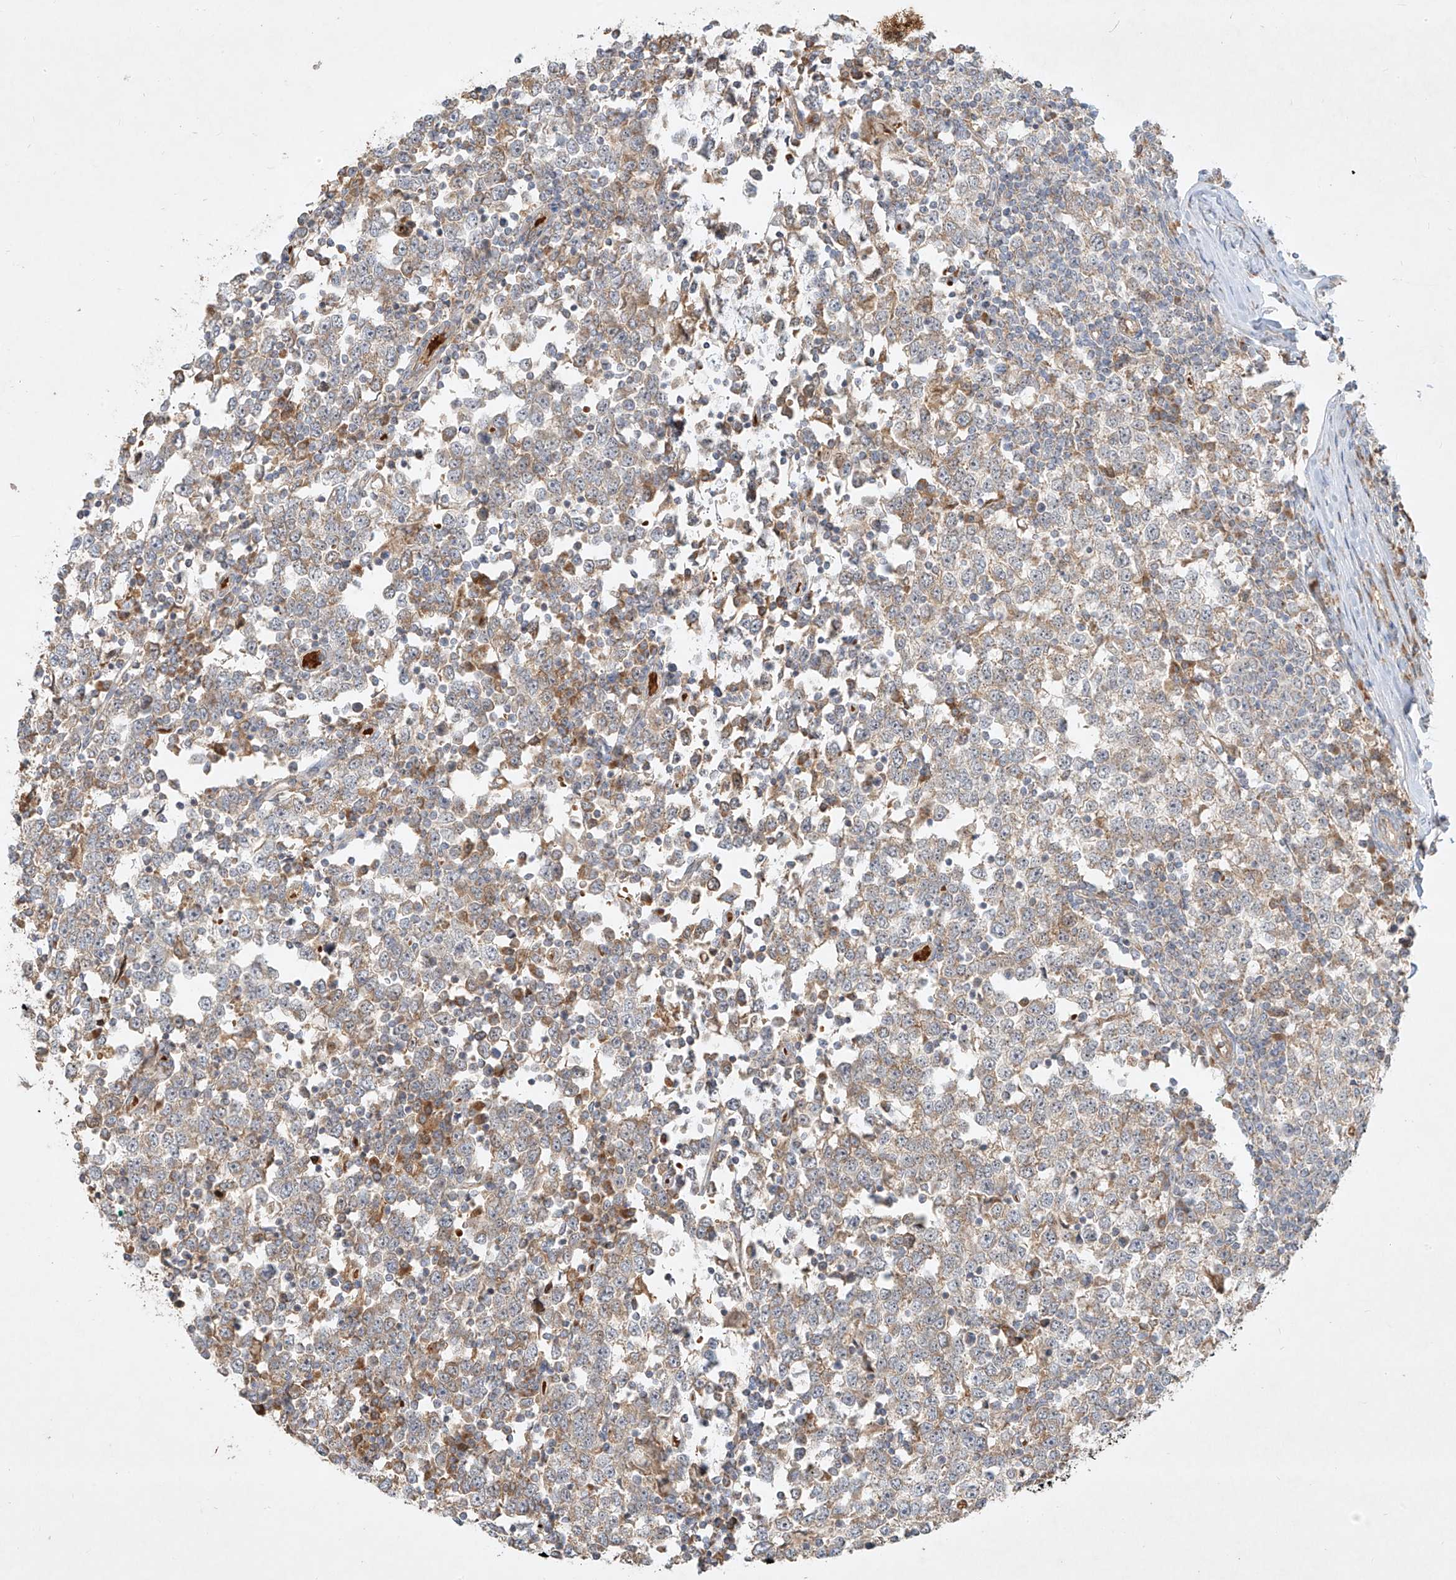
{"staining": {"intensity": "weak", "quantity": "25%-75%", "location": "cytoplasmic/membranous"}, "tissue": "testis cancer", "cell_type": "Tumor cells", "image_type": "cancer", "snomed": [{"axis": "morphology", "description": "Seminoma, NOS"}, {"axis": "topography", "description": "Testis"}], "caption": "The image exhibits staining of testis seminoma, revealing weak cytoplasmic/membranous protein positivity (brown color) within tumor cells. (DAB (3,3'-diaminobenzidine) IHC with brightfield microscopy, high magnification).", "gene": "KPNA7", "patient": {"sex": "male", "age": 65}}